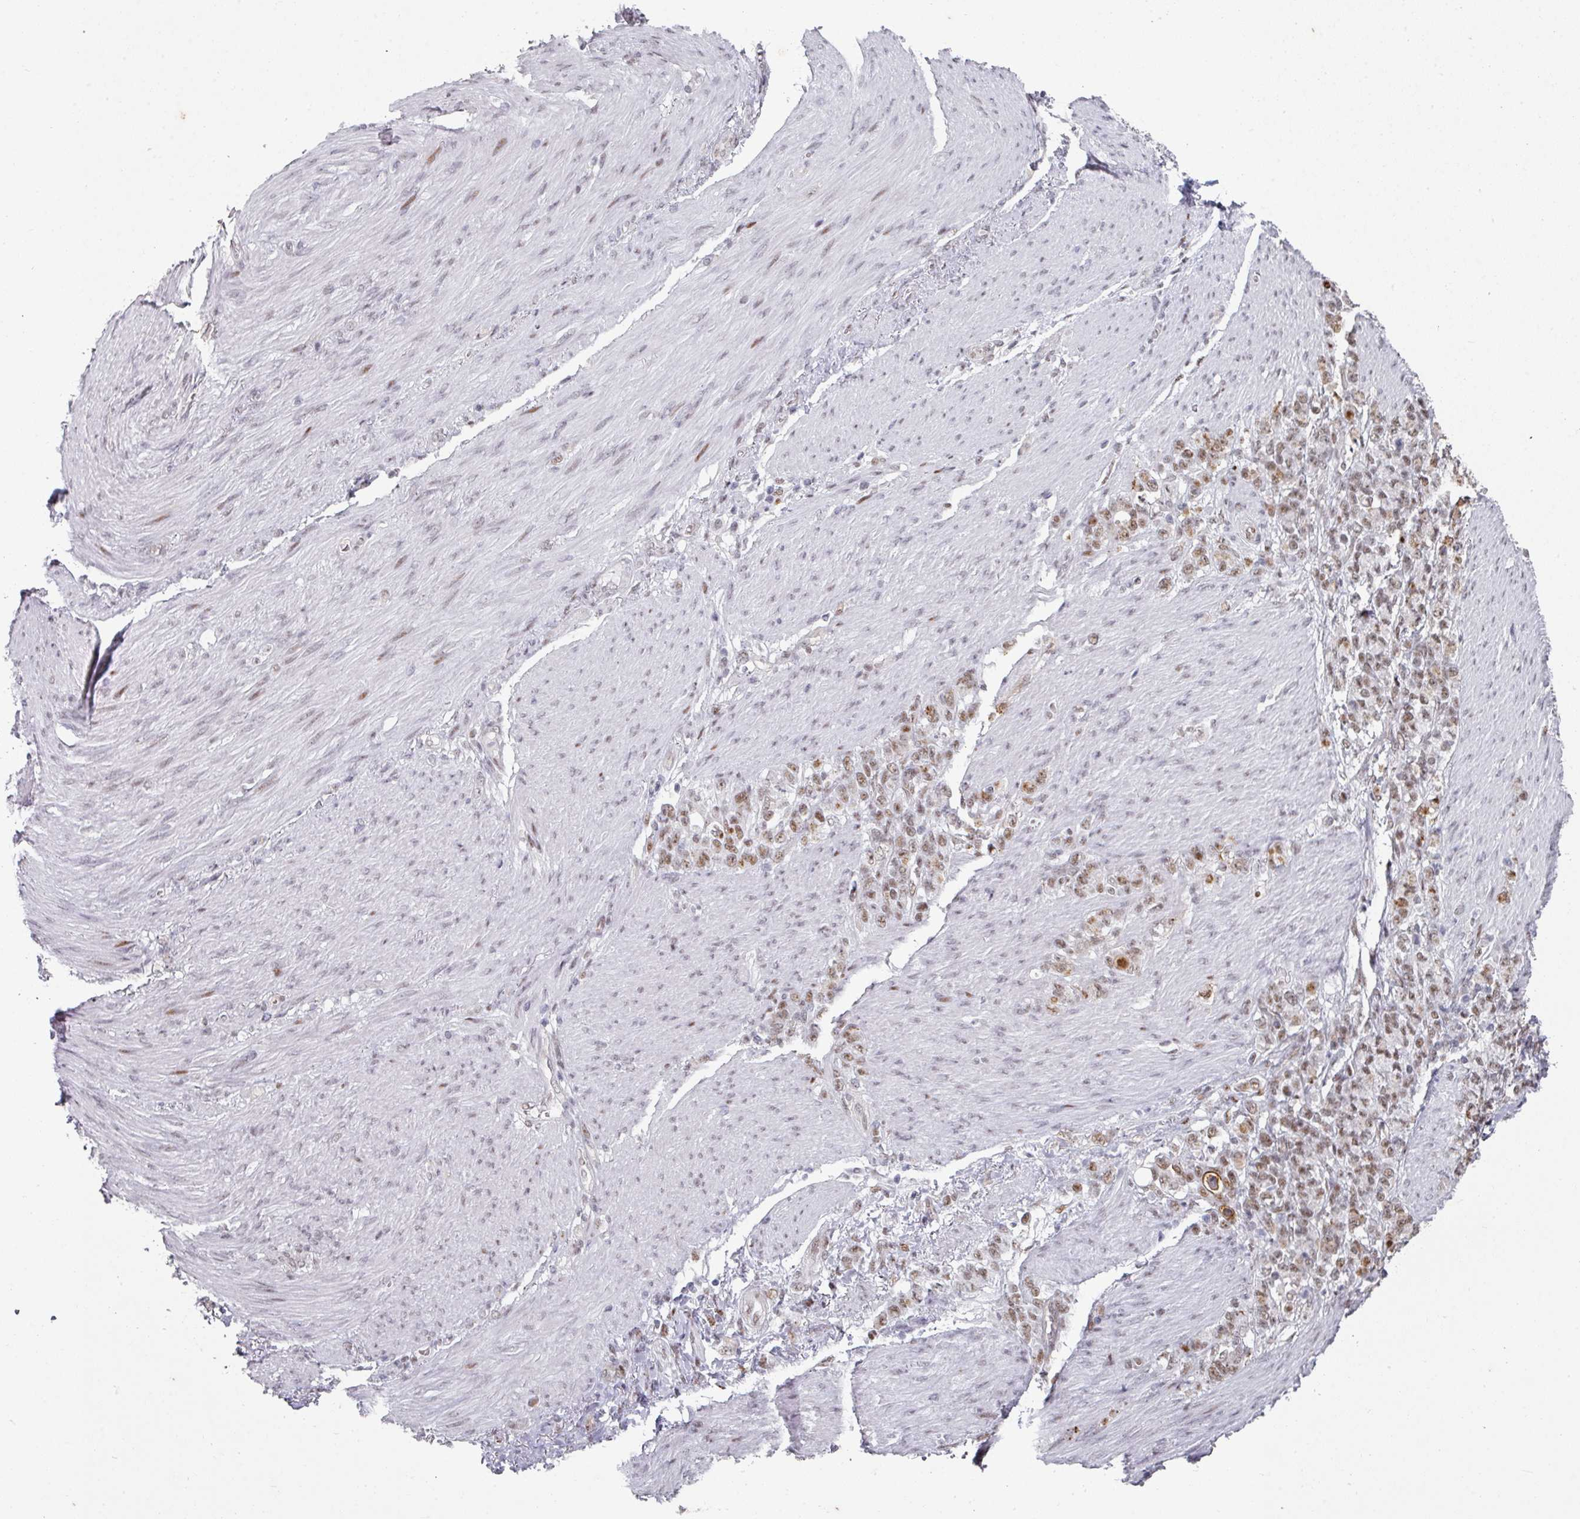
{"staining": {"intensity": "moderate", "quantity": ">75%", "location": "nuclear"}, "tissue": "stomach cancer", "cell_type": "Tumor cells", "image_type": "cancer", "snomed": [{"axis": "morphology", "description": "Adenocarcinoma, NOS"}, {"axis": "topography", "description": "Stomach"}], "caption": "Stomach cancer tissue displays moderate nuclear expression in approximately >75% of tumor cells The staining was performed using DAB (3,3'-diaminobenzidine) to visualize the protein expression in brown, while the nuclei were stained in blue with hematoxylin (Magnification: 20x).", "gene": "SF3B5", "patient": {"sex": "female", "age": 79}}